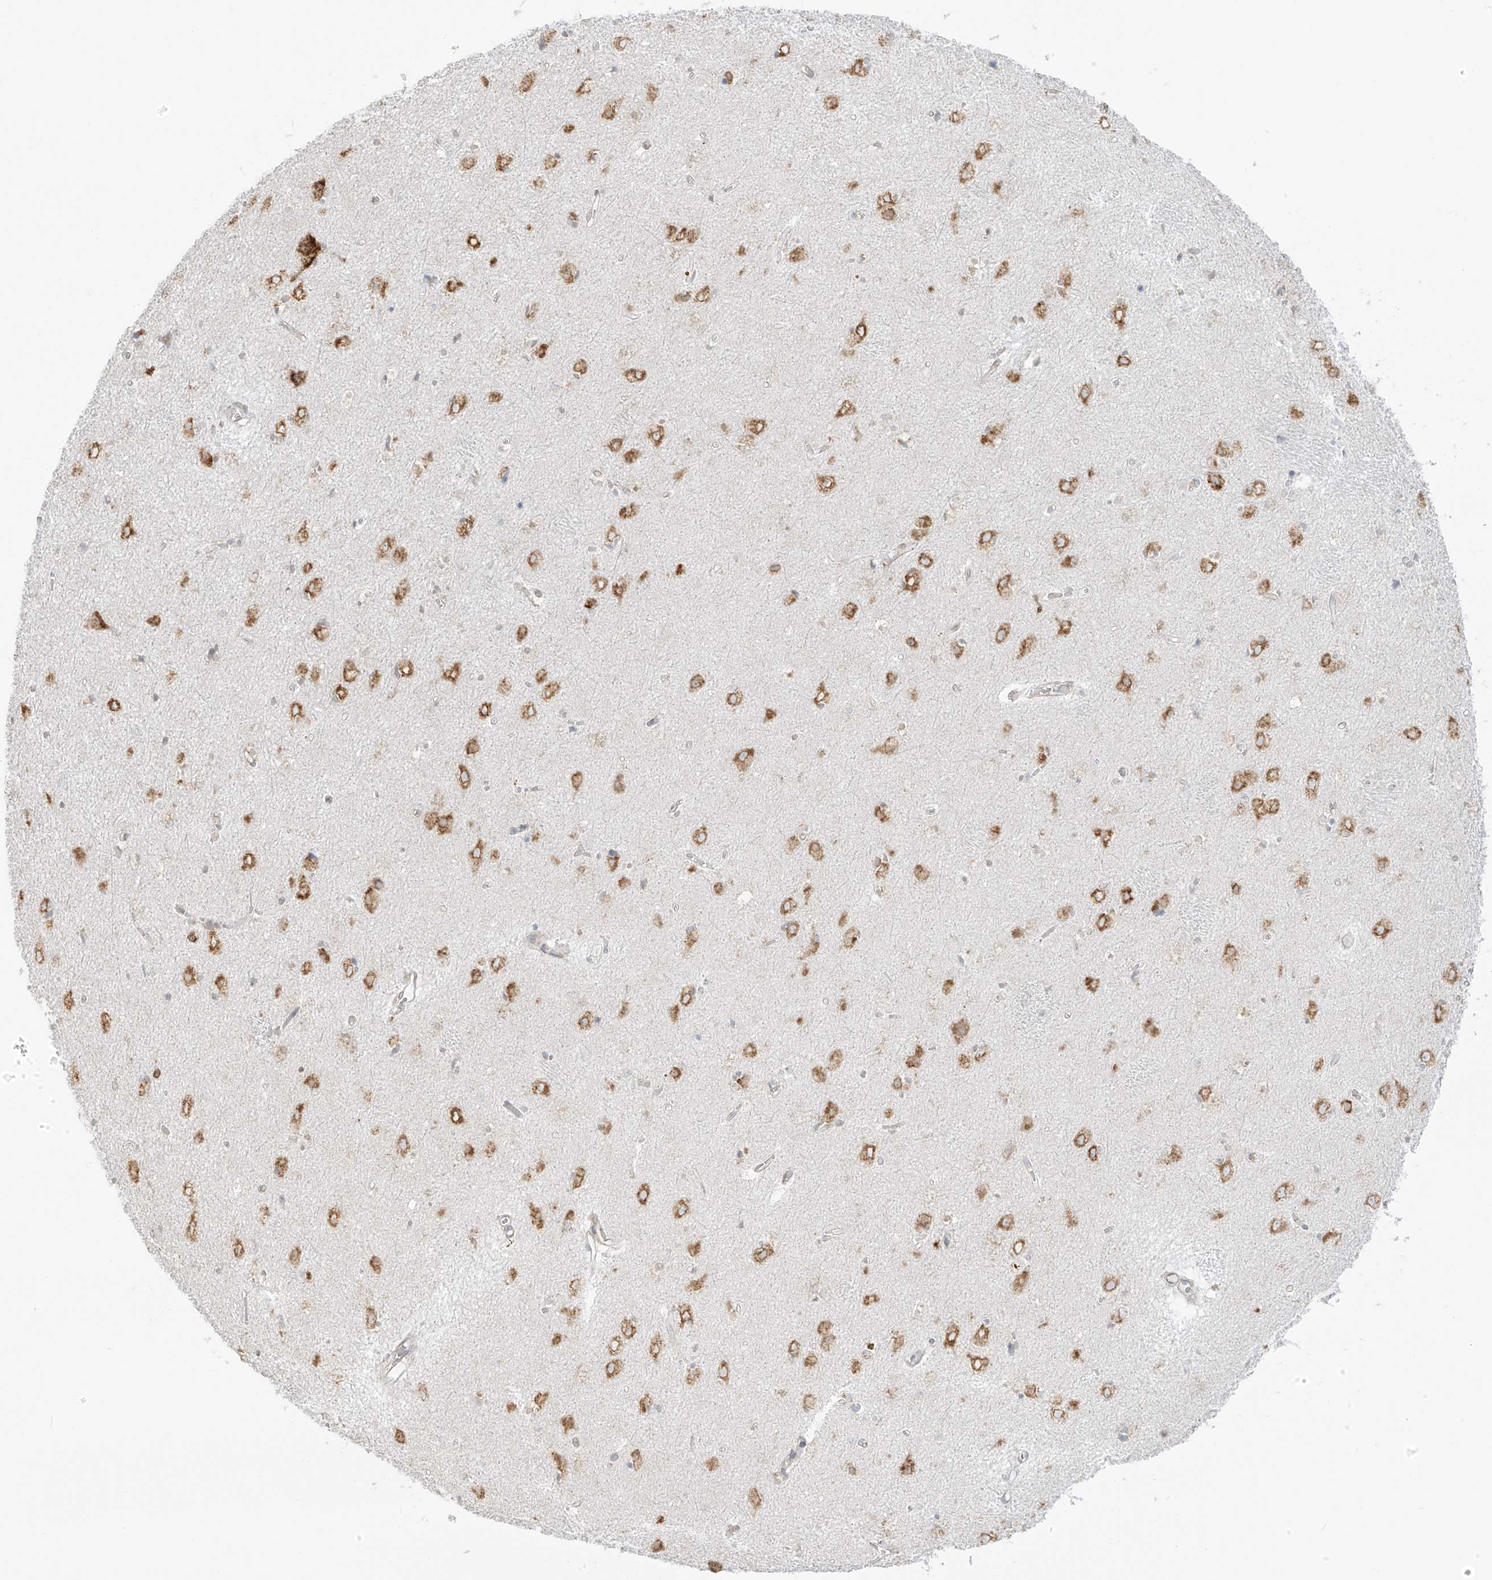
{"staining": {"intensity": "weak", "quantity": "<25%", "location": "cytoplasmic/membranous"}, "tissue": "caudate", "cell_type": "Glial cells", "image_type": "normal", "snomed": [{"axis": "morphology", "description": "Normal tissue, NOS"}, {"axis": "topography", "description": "Lateral ventricle wall"}], "caption": "This is an immunohistochemistry photomicrograph of unremarkable human caudate. There is no positivity in glial cells.", "gene": "LRRC59", "patient": {"sex": "male", "age": 70}}